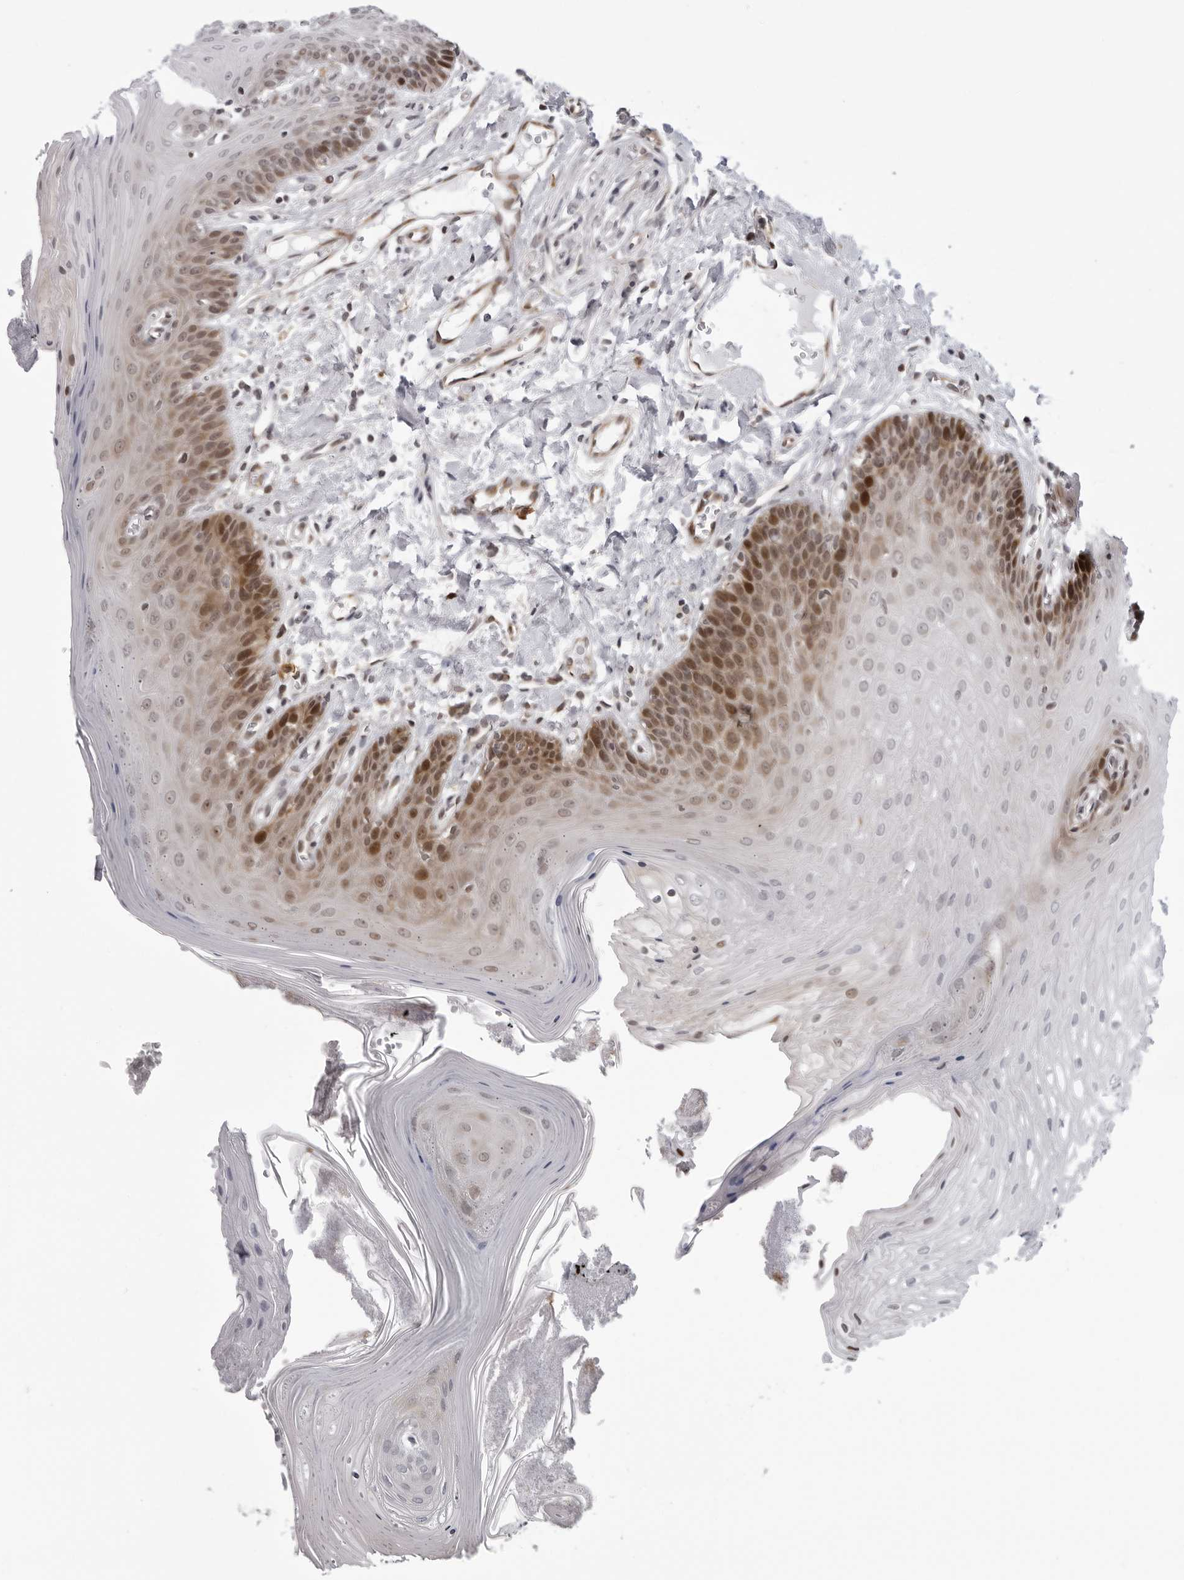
{"staining": {"intensity": "moderate", "quantity": "<25%", "location": "nuclear"}, "tissue": "oral mucosa", "cell_type": "Squamous epithelial cells", "image_type": "normal", "snomed": [{"axis": "morphology", "description": "Normal tissue, NOS"}, {"axis": "morphology", "description": "Squamous cell carcinoma, NOS"}, {"axis": "topography", "description": "Skeletal muscle"}, {"axis": "topography", "description": "Oral tissue"}, {"axis": "topography", "description": "Salivary gland"}, {"axis": "topography", "description": "Head-Neck"}], "caption": "This micrograph exhibits immunohistochemistry (IHC) staining of benign human oral mucosa, with low moderate nuclear staining in approximately <25% of squamous epithelial cells.", "gene": "GCSAML", "patient": {"sex": "male", "age": 54}}